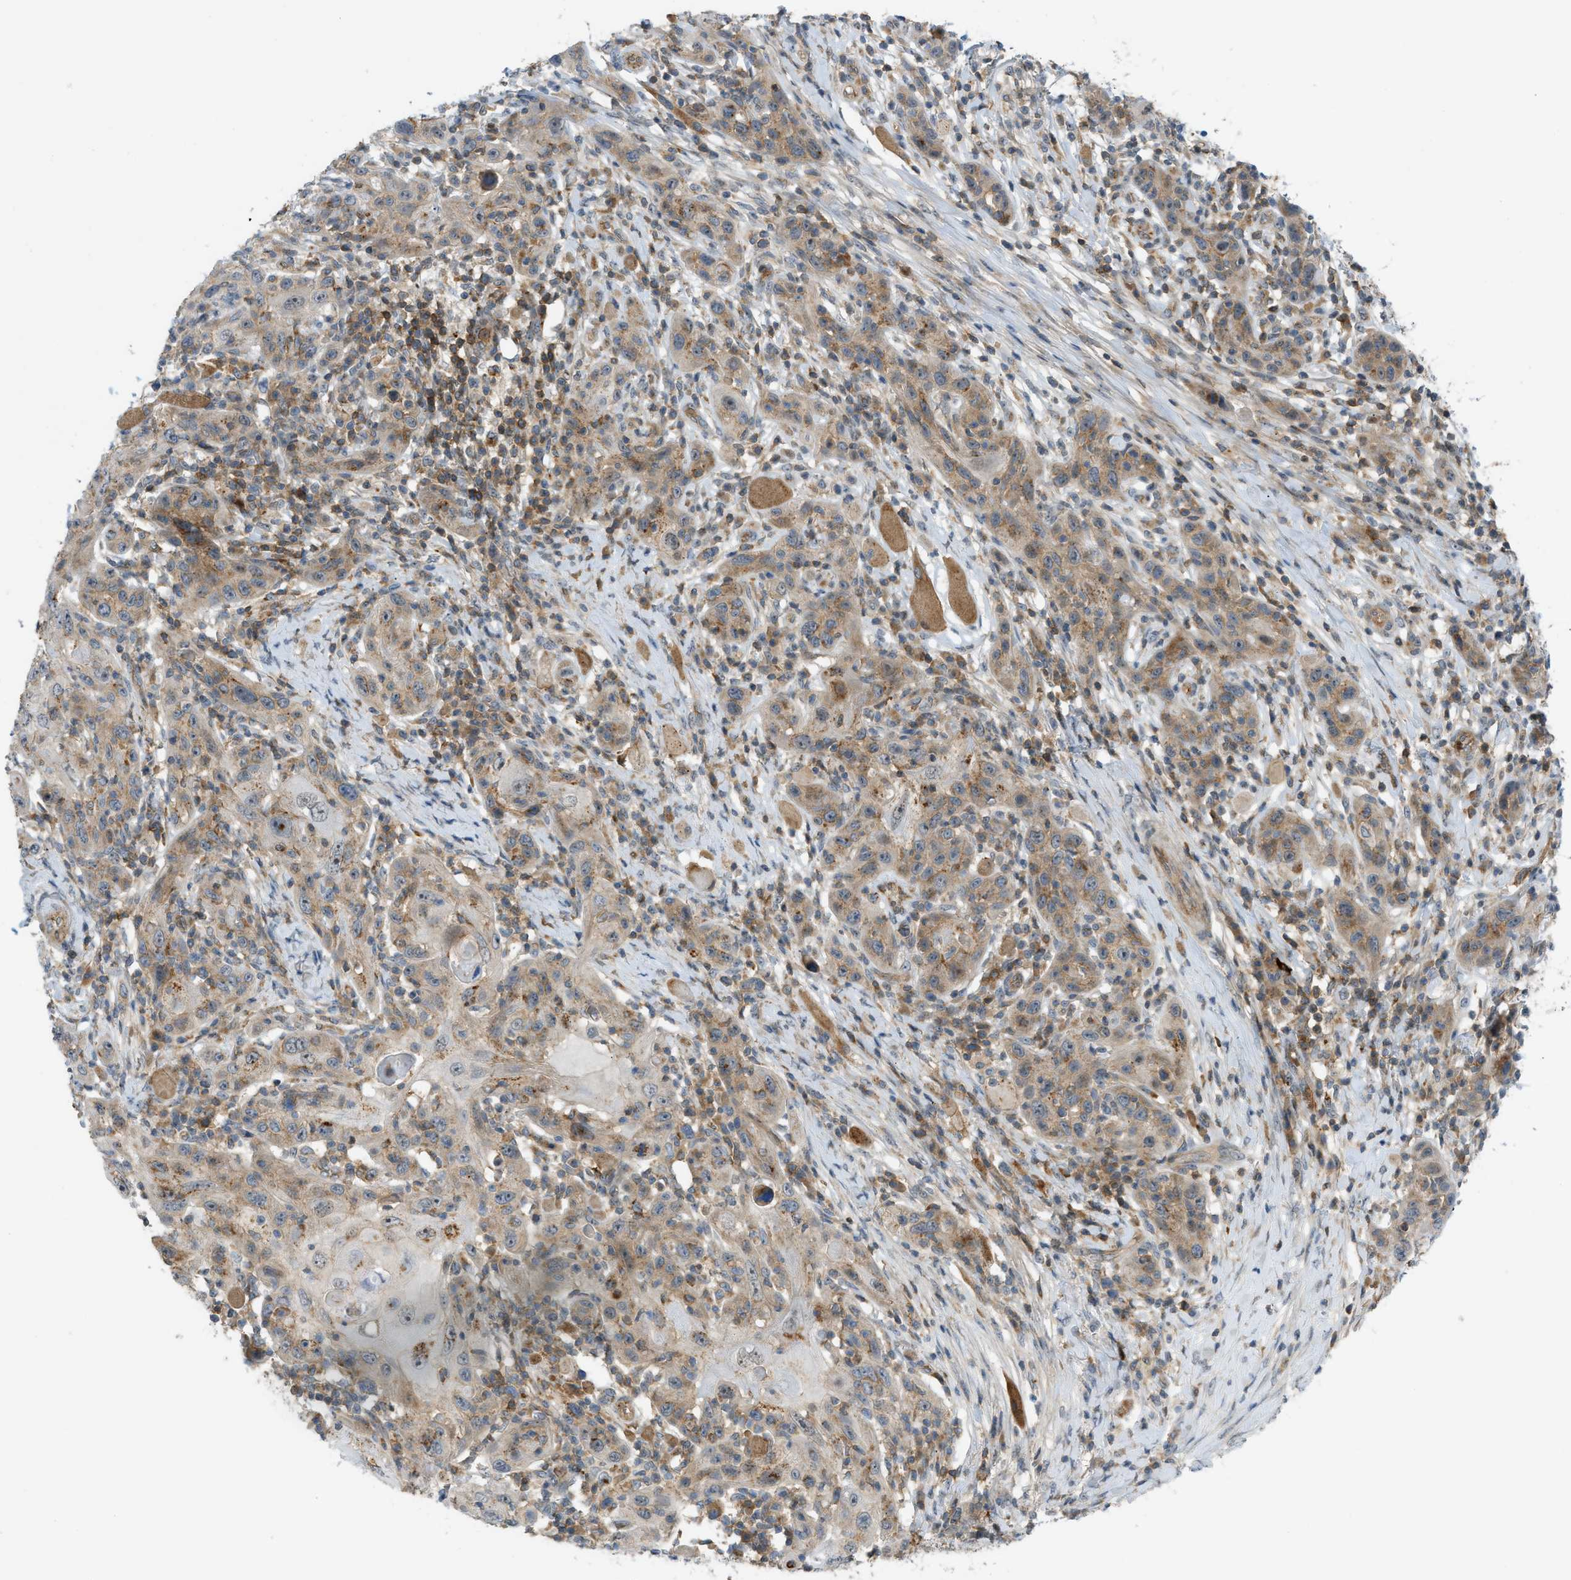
{"staining": {"intensity": "moderate", "quantity": "25%-75%", "location": "cytoplasmic/membranous"}, "tissue": "skin cancer", "cell_type": "Tumor cells", "image_type": "cancer", "snomed": [{"axis": "morphology", "description": "Squamous cell carcinoma, NOS"}, {"axis": "topography", "description": "Skin"}], "caption": "An image of human skin cancer stained for a protein reveals moderate cytoplasmic/membranous brown staining in tumor cells.", "gene": "GRK6", "patient": {"sex": "female", "age": 88}}